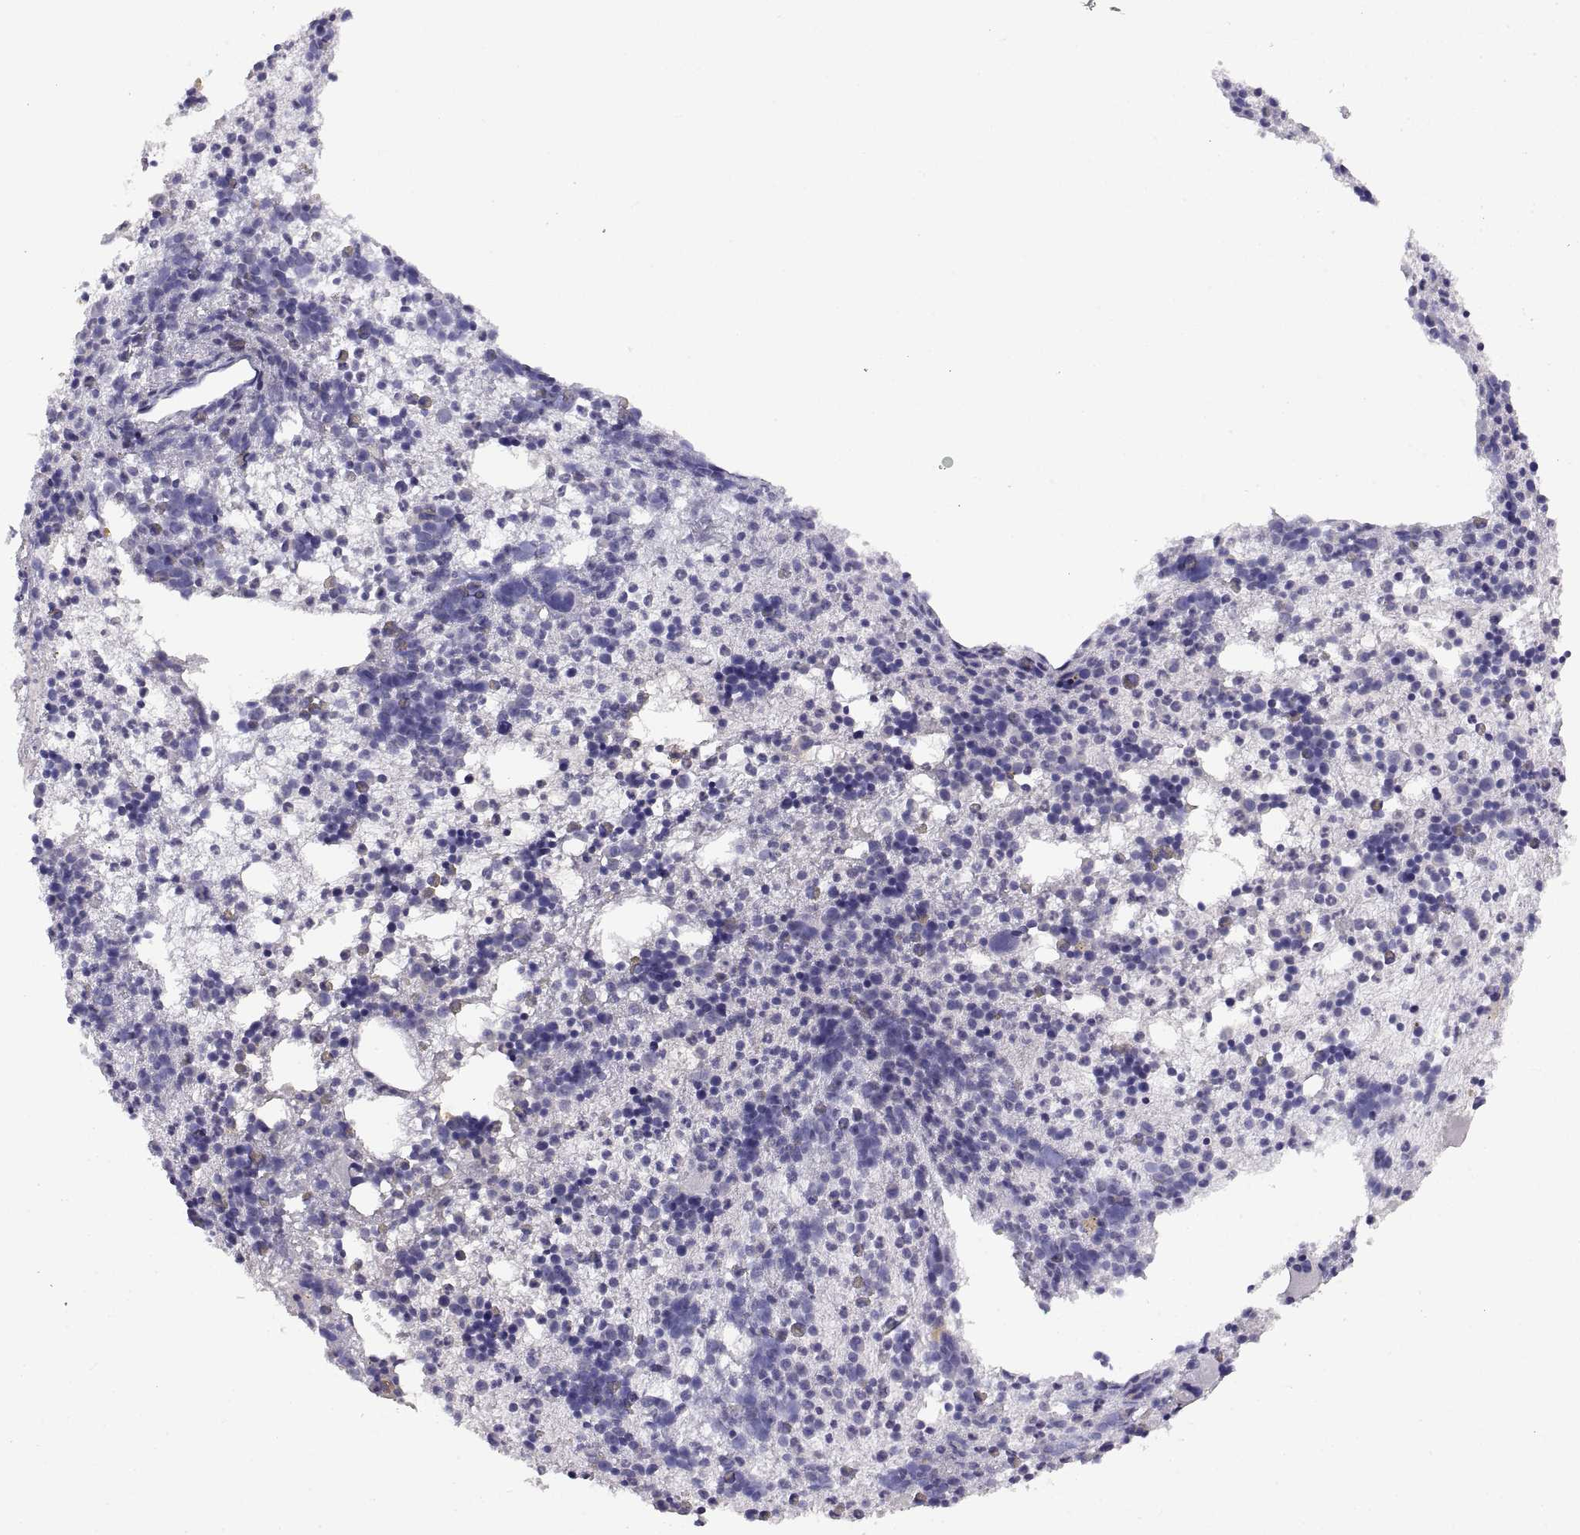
{"staining": {"intensity": "negative", "quantity": "none", "location": "none"}, "tissue": "bone marrow", "cell_type": "Hematopoietic cells", "image_type": "normal", "snomed": [{"axis": "morphology", "description": "Normal tissue, NOS"}, {"axis": "topography", "description": "Bone marrow"}], "caption": "Photomicrograph shows no protein positivity in hematopoietic cells of benign bone marrow.", "gene": "CRYBB3", "patient": {"sex": "male", "age": 54}}